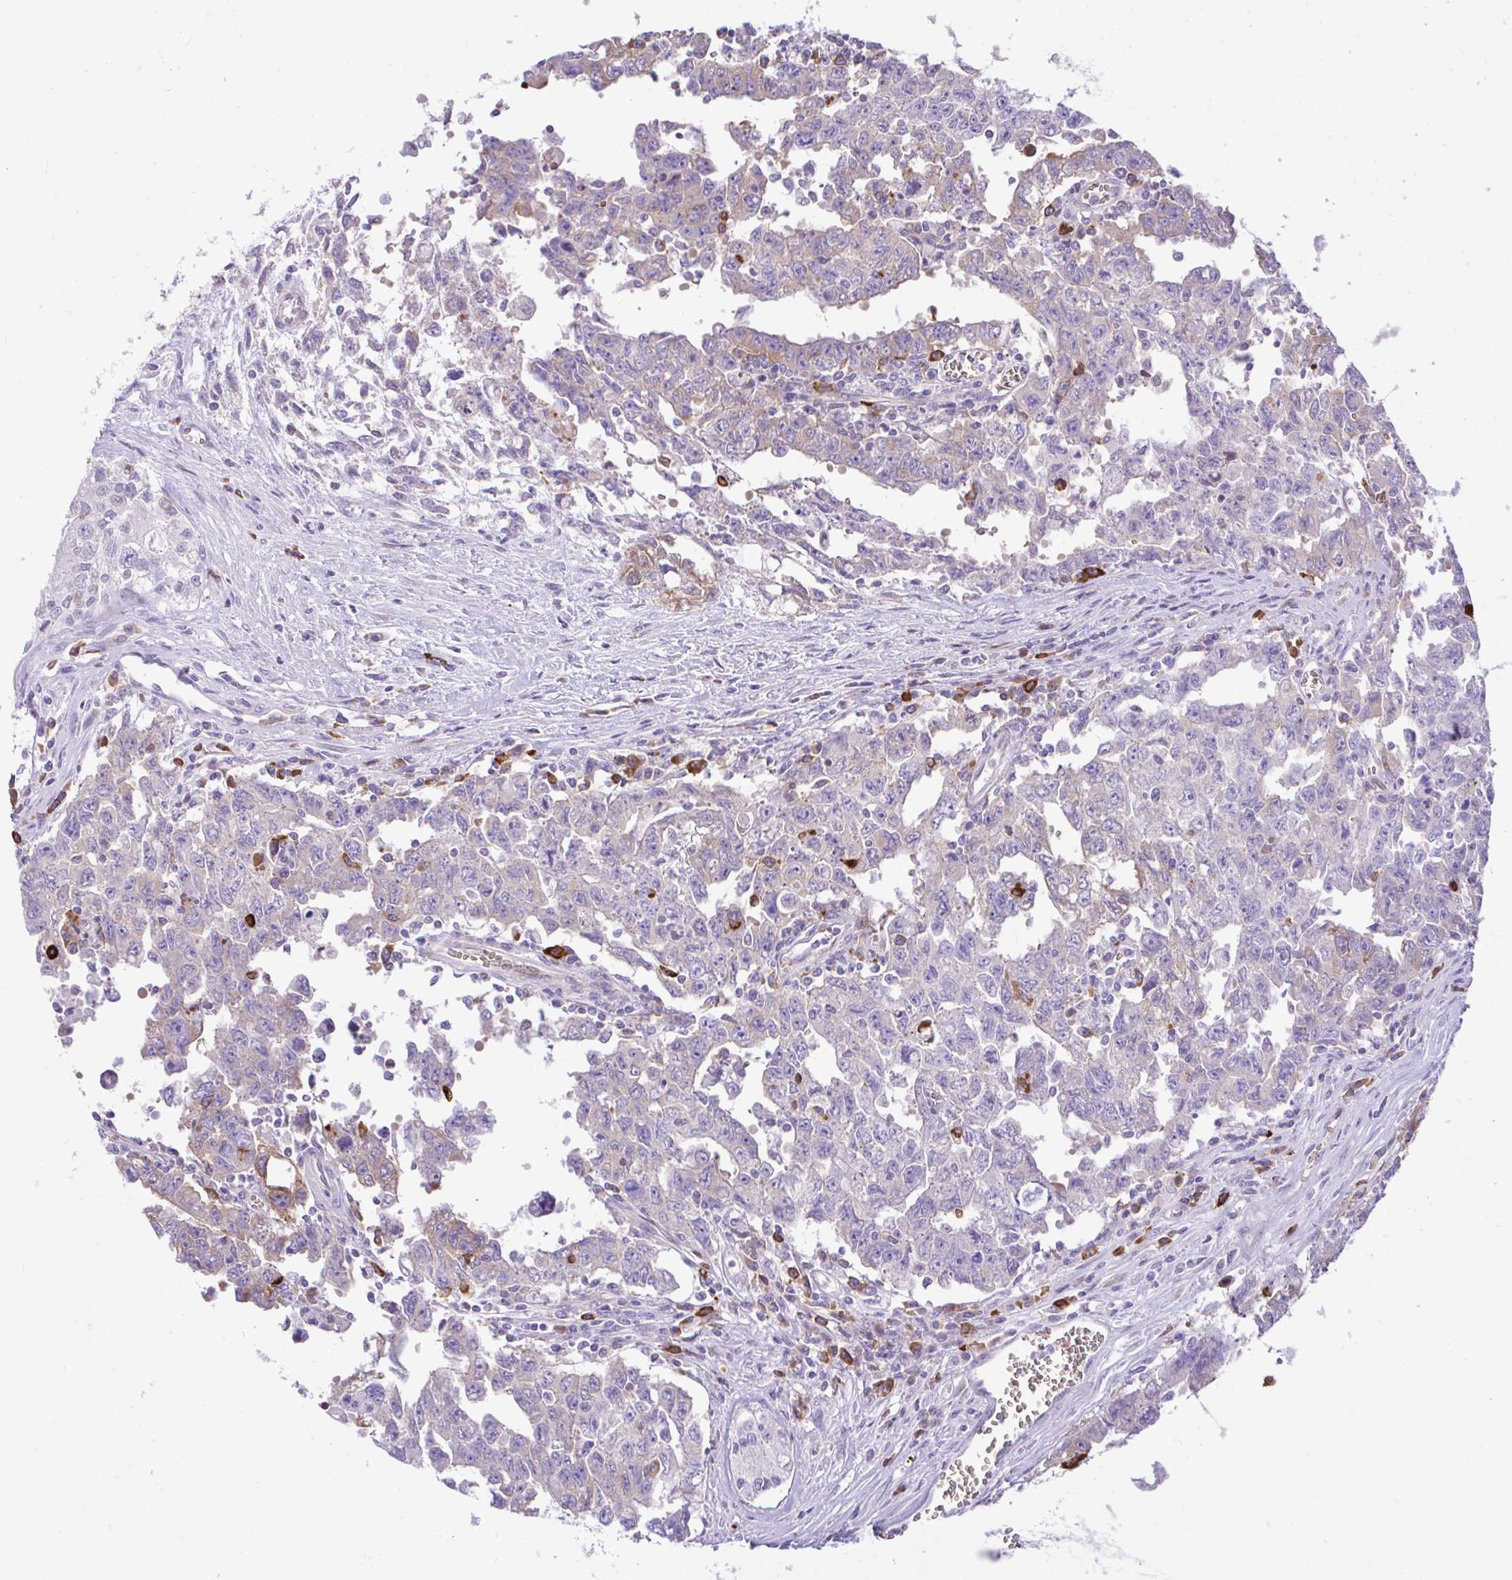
{"staining": {"intensity": "moderate", "quantity": "25%-75%", "location": "cytoplasmic/membranous"}, "tissue": "testis cancer", "cell_type": "Tumor cells", "image_type": "cancer", "snomed": [{"axis": "morphology", "description": "Carcinoma, Embryonal, NOS"}, {"axis": "topography", "description": "Testis"}], "caption": "Human embryonal carcinoma (testis) stained with a brown dye demonstrates moderate cytoplasmic/membranous positive staining in about 25%-75% of tumor cells.", "gene": "EEF1A2", "patient": {"sex": "male", "age": 24}}